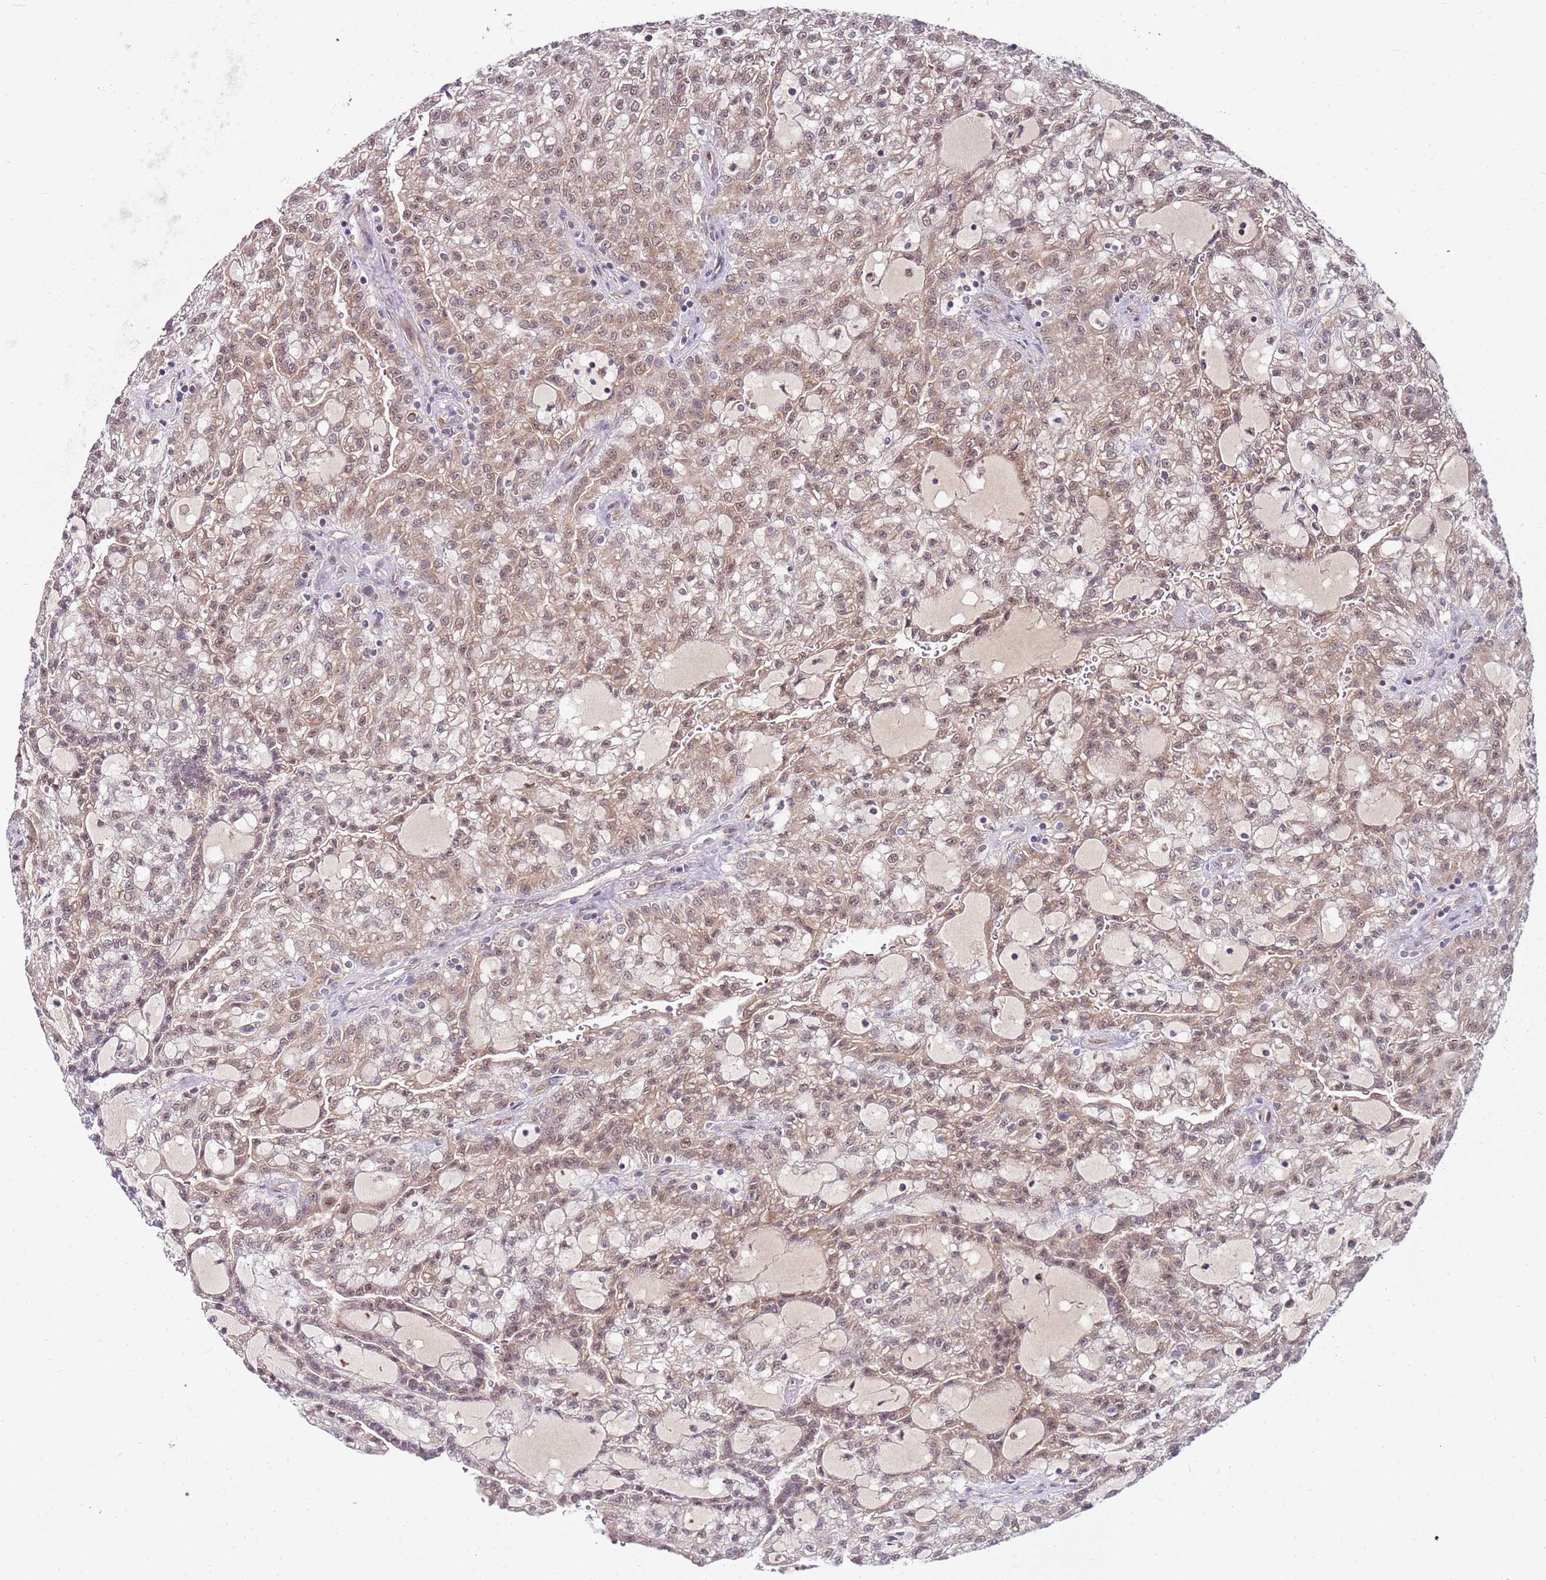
{"staining": {"intensity": "weak", "quantity": ">75%", "location": "cytoplasmic/membranous,nuclear"}, "tissue": "renal cancer", "cell_type": "Tumor cells", "image_type": "cancer", "snomed": [{"axis": "morphology", "description": "Adenocarcinoma, NOS"}, {"axis": "topography", "description": "Kidney"}], "caption": "A low amount of weak cytoplasmic/membranous and nuclear staining is present in about >75% of tumor cells in renal cancer (adenocarcinoma) tissue. (brown staining indicates protein expression, while blue staining denotes nuclei).", "gene": "FBXL22", "patient": {"sex": "male", "age": 63}}